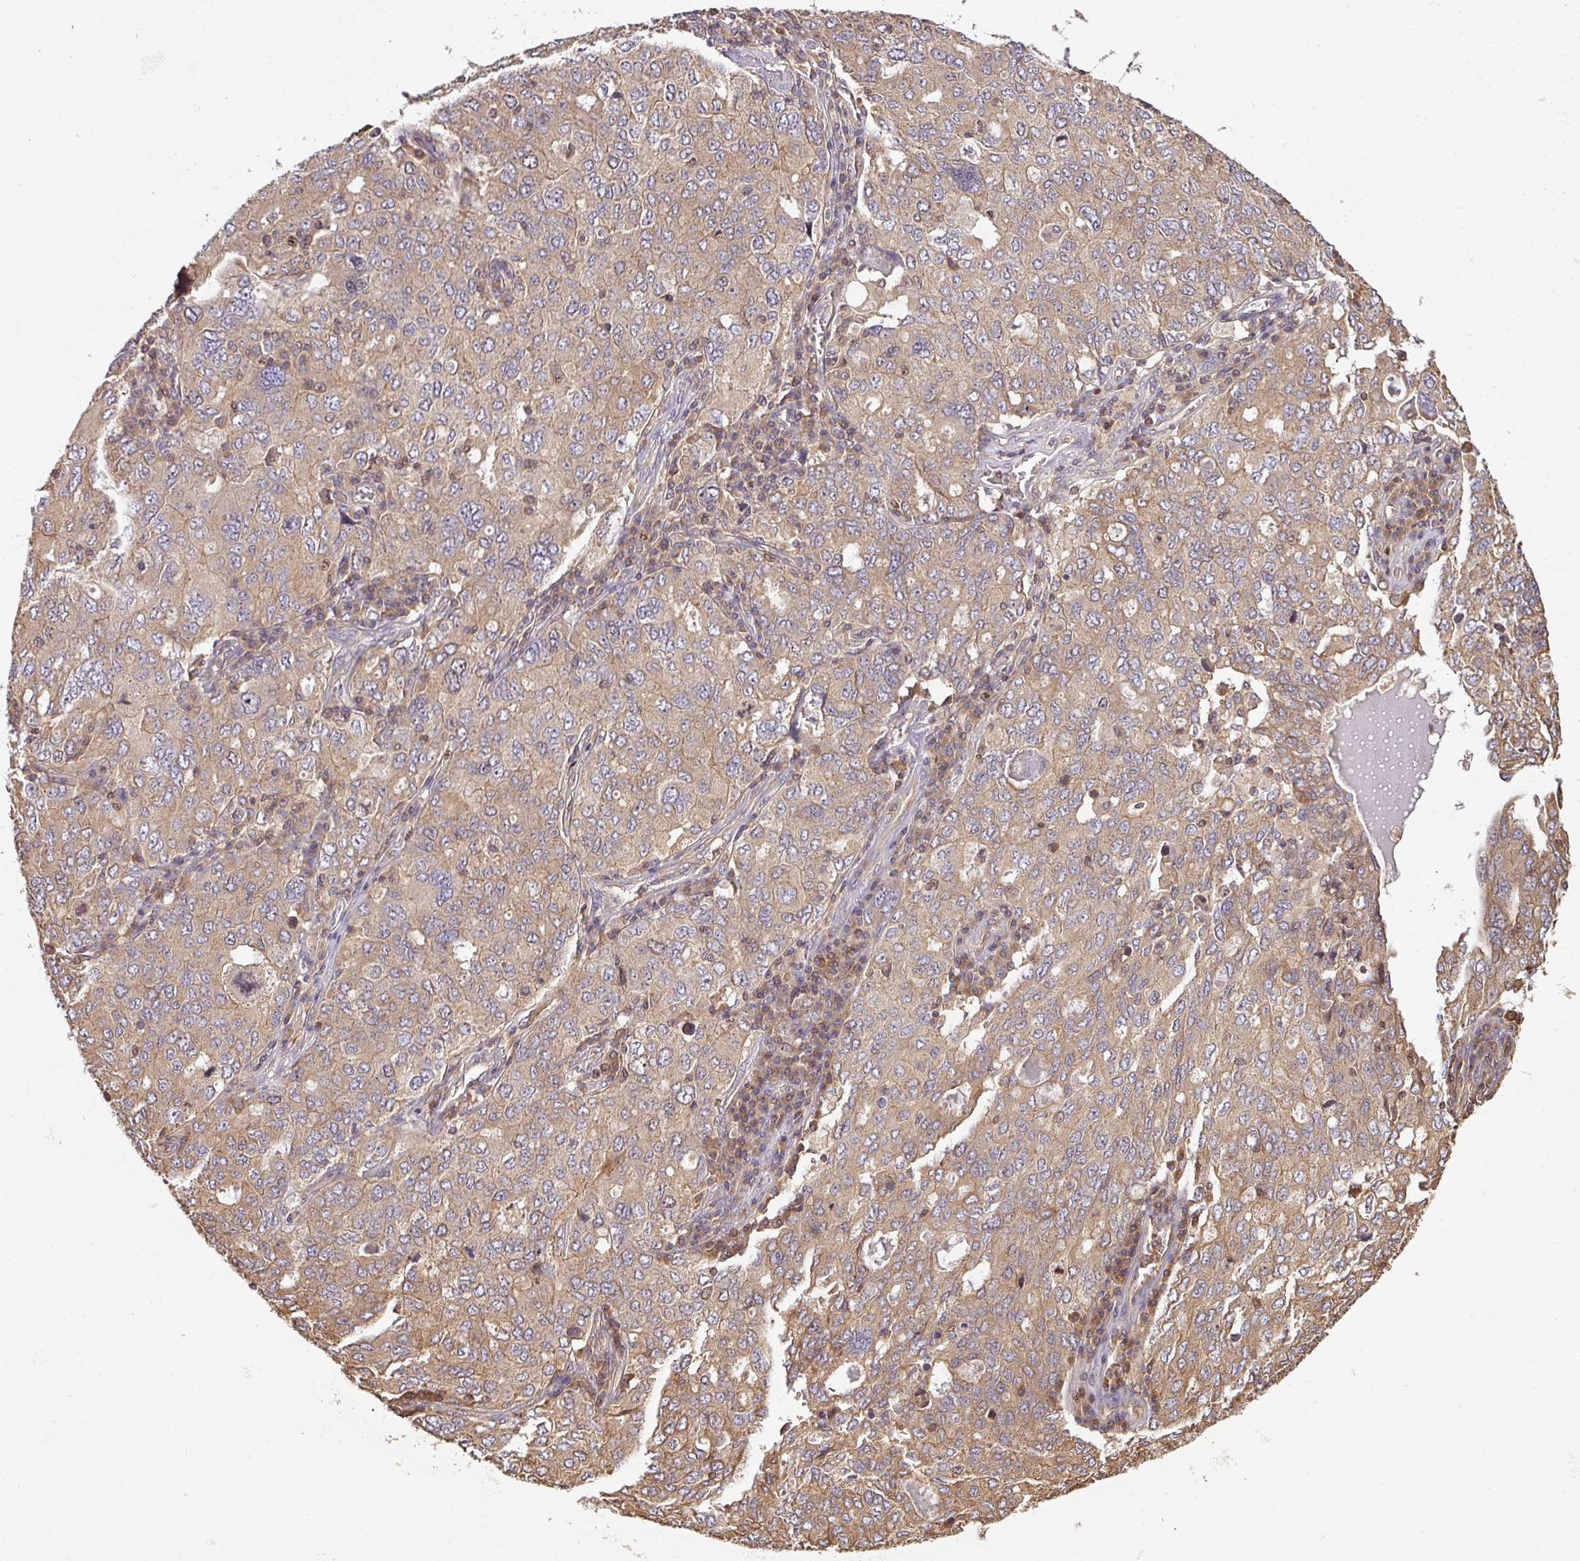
{"staining": {"intensity": "moderate", "quantity": ">75%", "location": "cytoplasmic/membranous"}, "tissue": "ovarian cancer", "cell_type": "Tumor cells", "image_type": "cancer", "snomed": [{"axis": "morphology", "description": "Carcinoma, endometroid"}, {"axis": "topography", "description": "Ovary"}], "caption": "The micrograph reveals staining of endometroid carcinoma (ovarian), revealing moderate cytoplasmic/membranous protein staining (brown color) within tumor cells. (DAB (3,3'-diaminobenzidine) IHC with brightfield microscopy, high magnification).", "gene": "VENTX", "patient": {"sex": "female", "age": 62}}